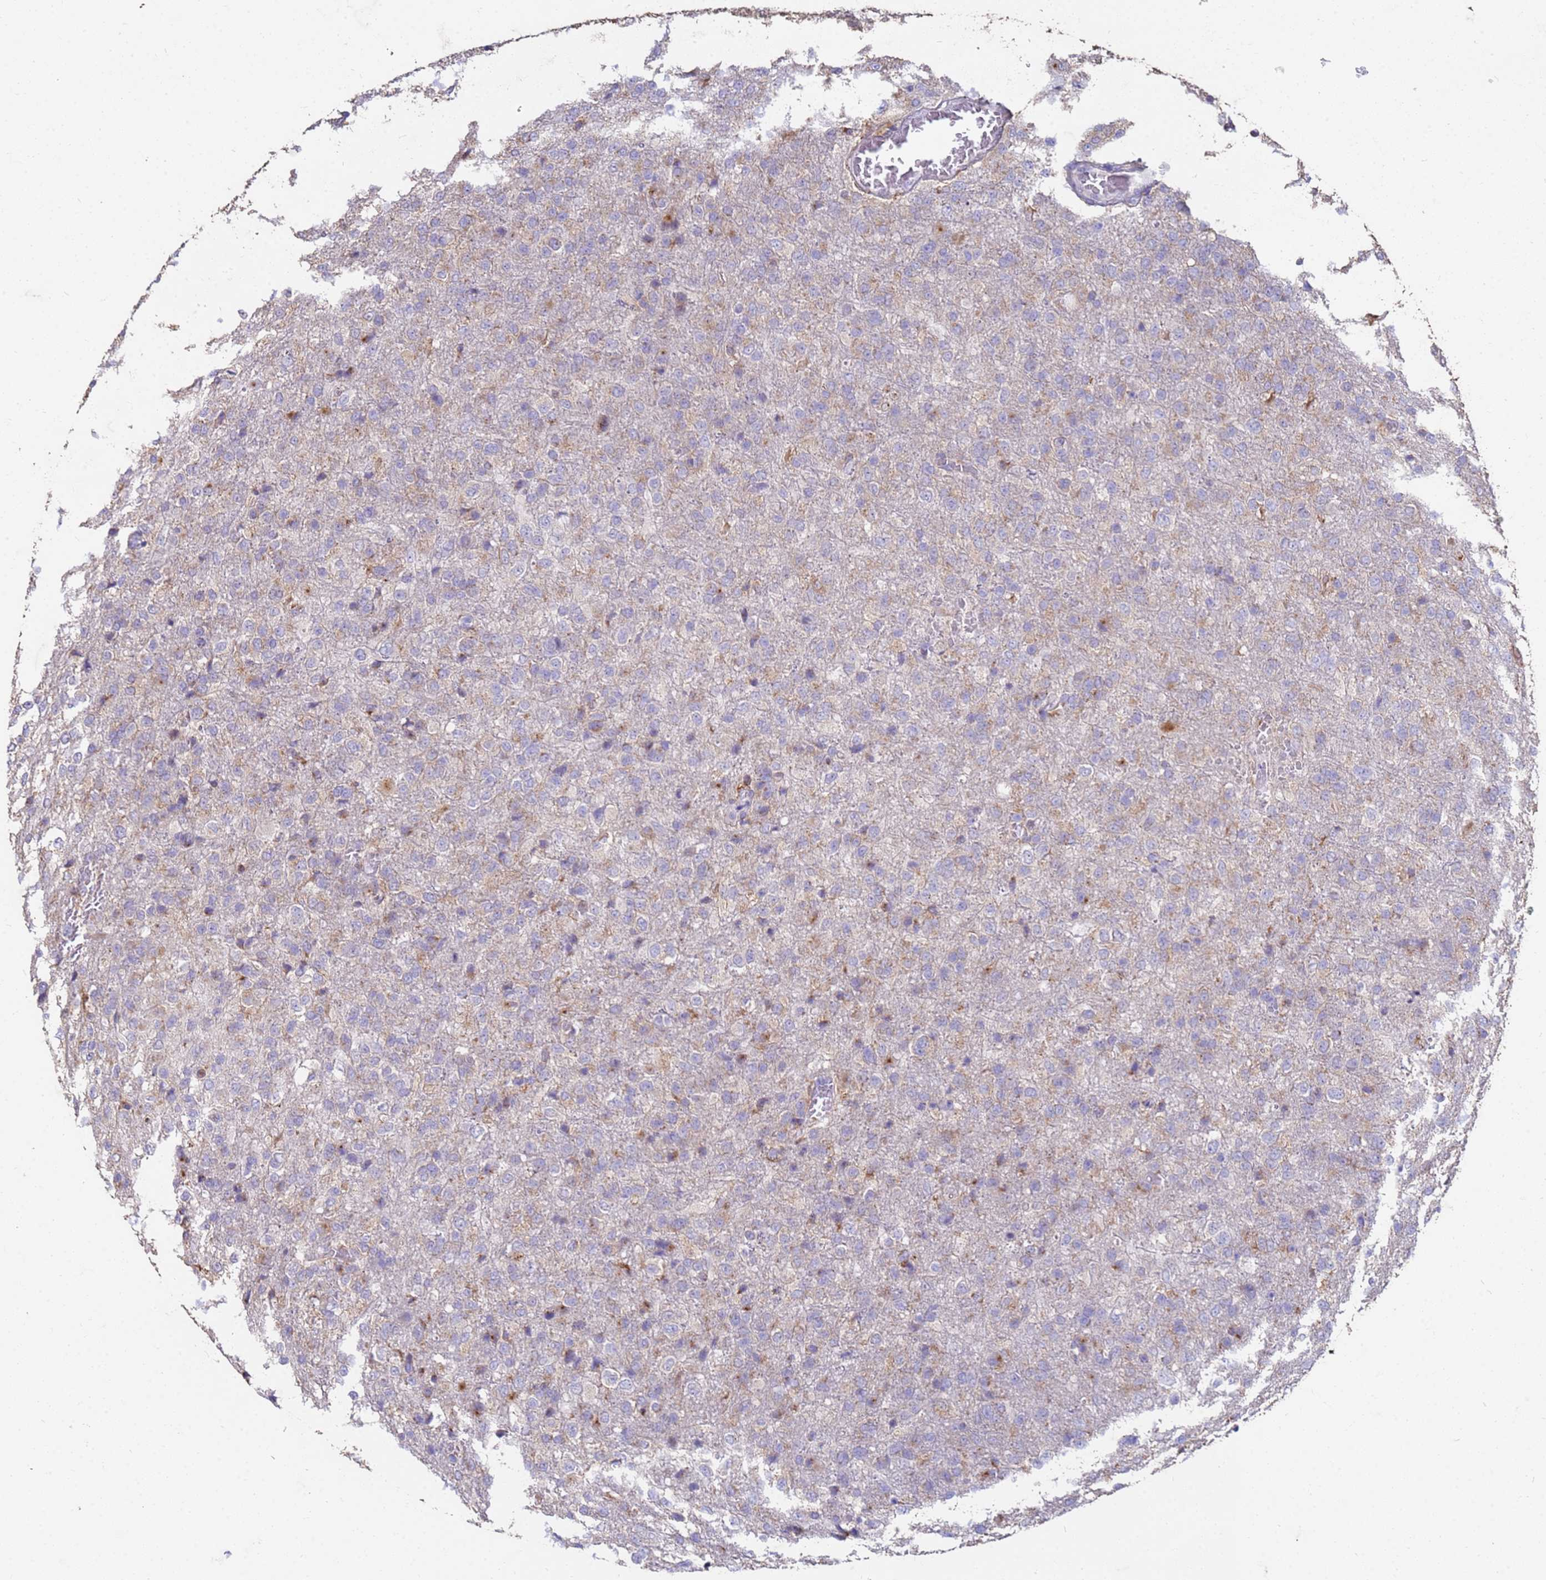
{"staining": {"intensity": "negative", "quantity": "none", "location": "none"}, "tissue": "glioma", "cell_type": "Tumor cells", "image_type": "cancer", "snomed": [{"axis": "morphology", "description": "Glioma, malignant, High grade"}, {"axis": "topography", "description": "Brain"}], "caption": "DAB (3,3'-diaminobenzidine) immunohistochemical staining of human malignant glioma (high-grade) shows no significant positivity in tumor cells. The staining was performed using DAB (3,3'-diaminobenzidine) to visualize the protein expression in brown, while the nuclei were stained in blue with hematoxylin (Magnification: 20x).", "gene": "SLC25A15", "patient": {"sex": "female", "age": 74}}